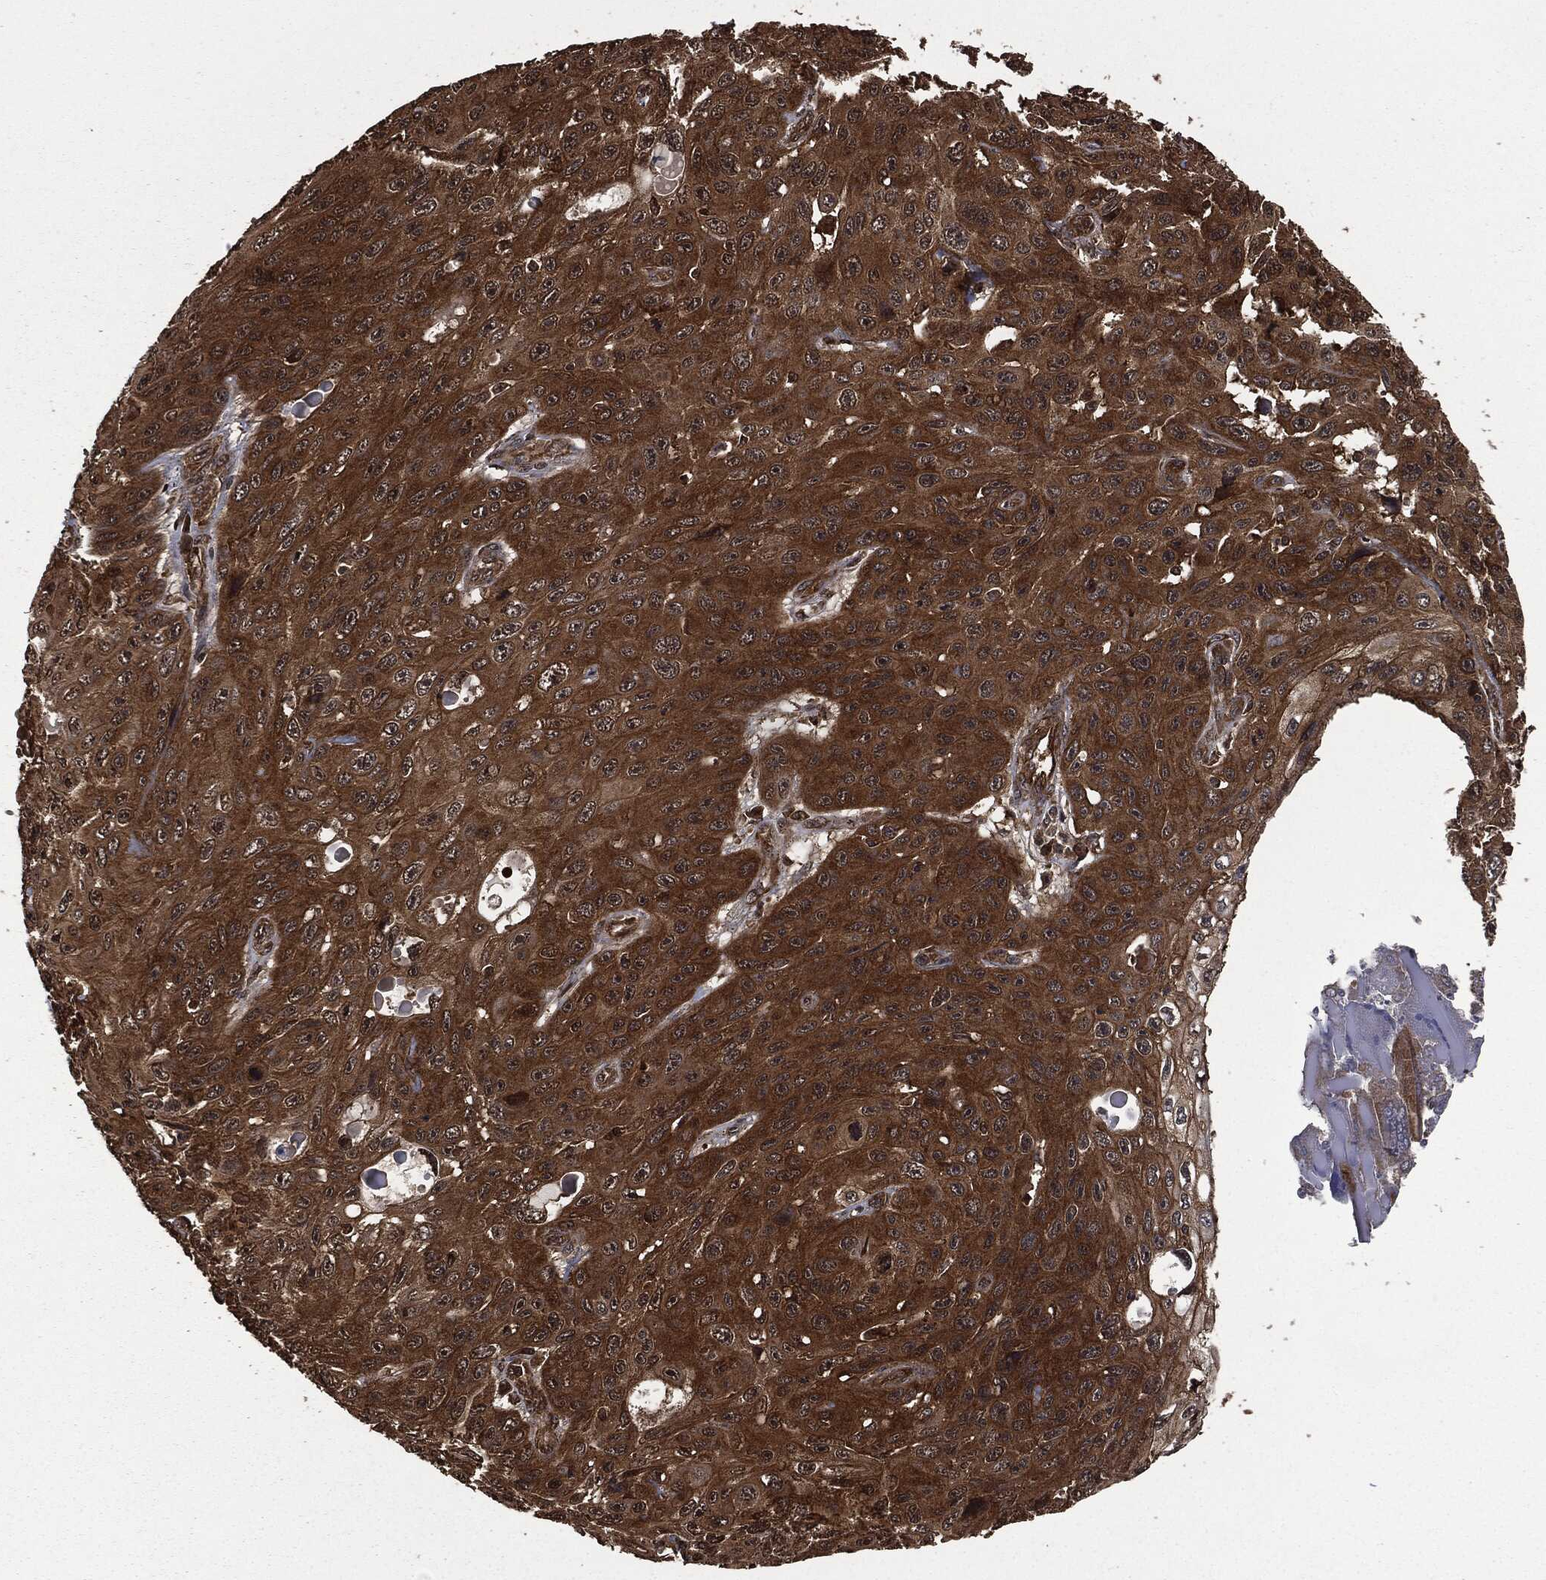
{"staining": {"intensity": "strong", "quantity": ">75%", "location": "cytoplasmic/membranous"}, "tissue": "skin cancer", "cell_type": "Tumor cells", "image_type": "cancer", "snomed": [{"axis": "morphology", "description": "Squamous cell carcinoma, NOS"}, {"axis": "topography", "description": "Skin"}], "caption": "This photomicrograph exhibits IHC staining of human squamous cell carcinoma (skin), with high strong cytoplasmic/membranous positivity in about >75% of tumor cells.", "gene": "HRAS", "patient": {"sex": "male", "age": 82}}